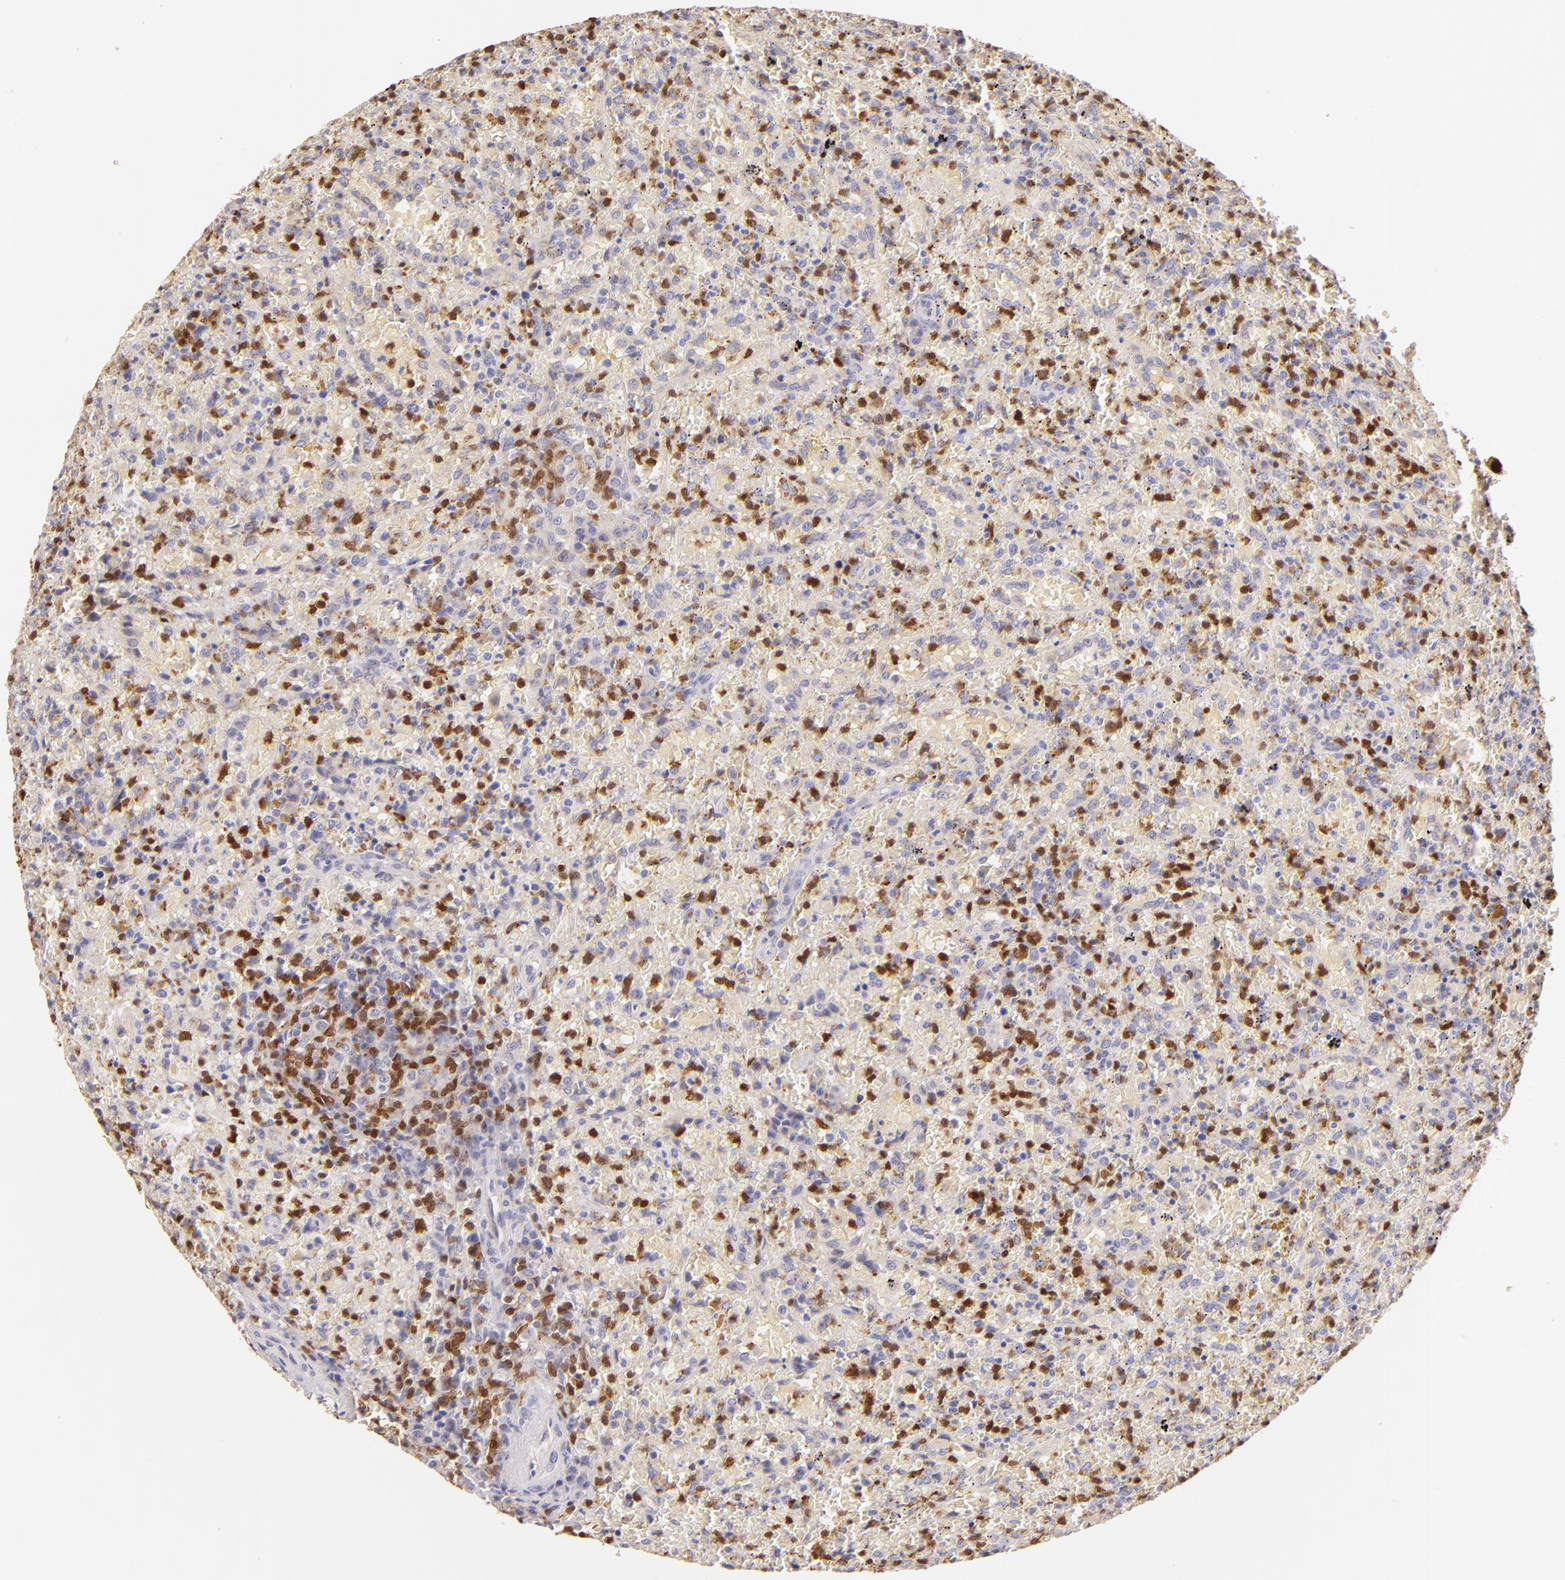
{"staining": {"intensity": "weak", "quantity": "25%-75%", "location": "cytoplasmic/membranous"}, "tissue": "lymphoma", "cell_type": "Tumor cells", "image_type": "cancer", "snomed": [{"axis": "morphology", "description": "Malignant lymphoma, non-Hodgkin's type, High grade"}, {"axis": "topography", "description": "Spleen"}, {"axis": "topography", "description": "Lymph node"}], "caption": "Immunohistochemistry (IHC) of lymphoma displays low levels of weak cytoplasmic/membranous positivity in approximately 25%-75% of tumor cells.", "gene": "ZAP70", "patient": {"sex": "female", "age": 70}}